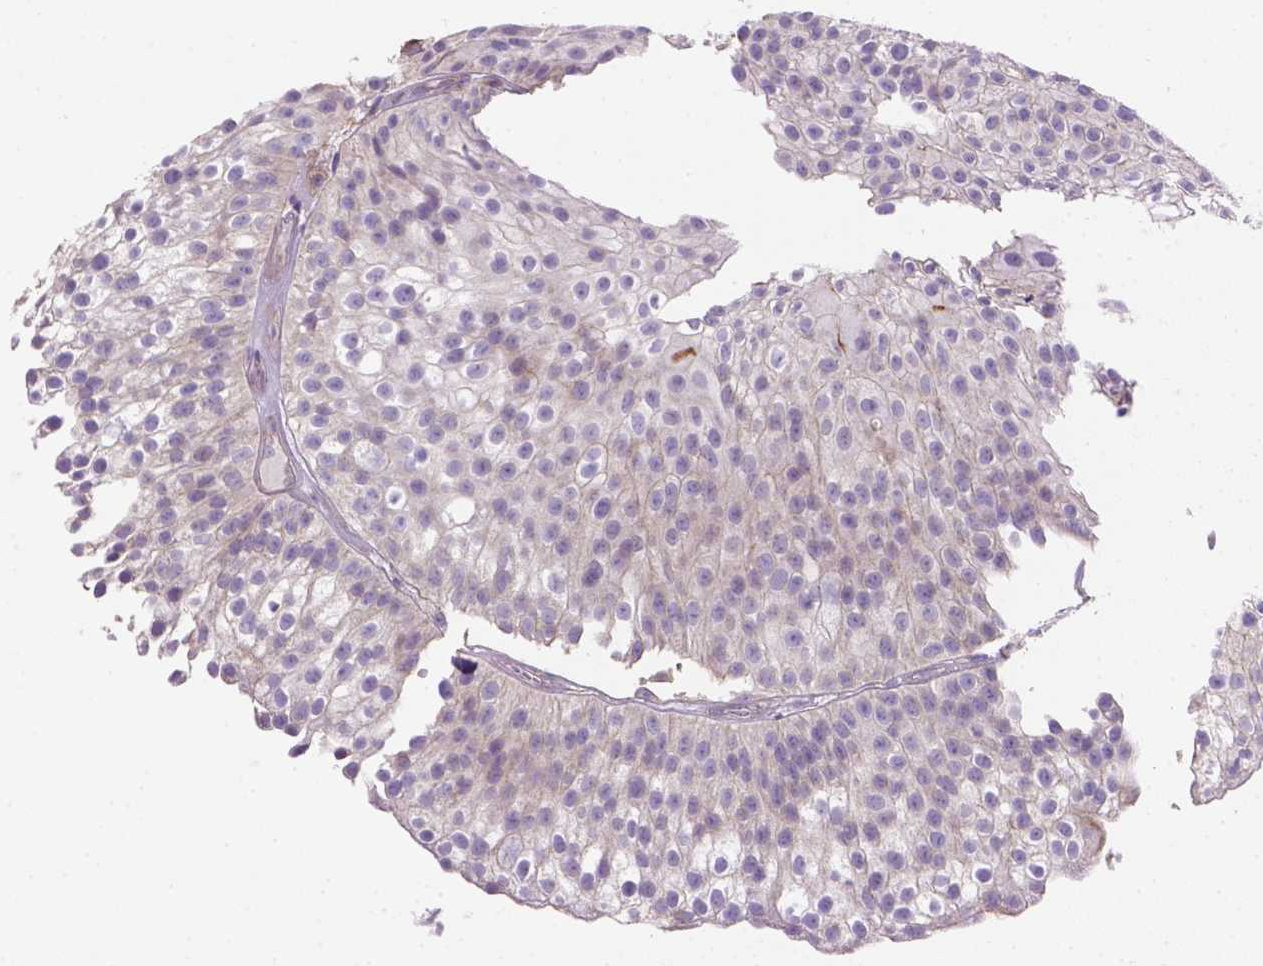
{"staining": {"intensity": "negative", "quantity": "none", "location": "none"}, "tissue": "urothelial cancer", "cell_type": "Tumor cells", "image_type": "cancer", "snomed": [{"axis": "morphology", "description": "Urothelial carcinoma, Low grade"}, {"axis": "topography", "description": "Urinary bladder"}], "caption": "Tumor cells show no significant protein expression in low-grade urothelial carcinoma.", "gene": "HTRA1", "patient": {"sex": "male", "age": 70}}